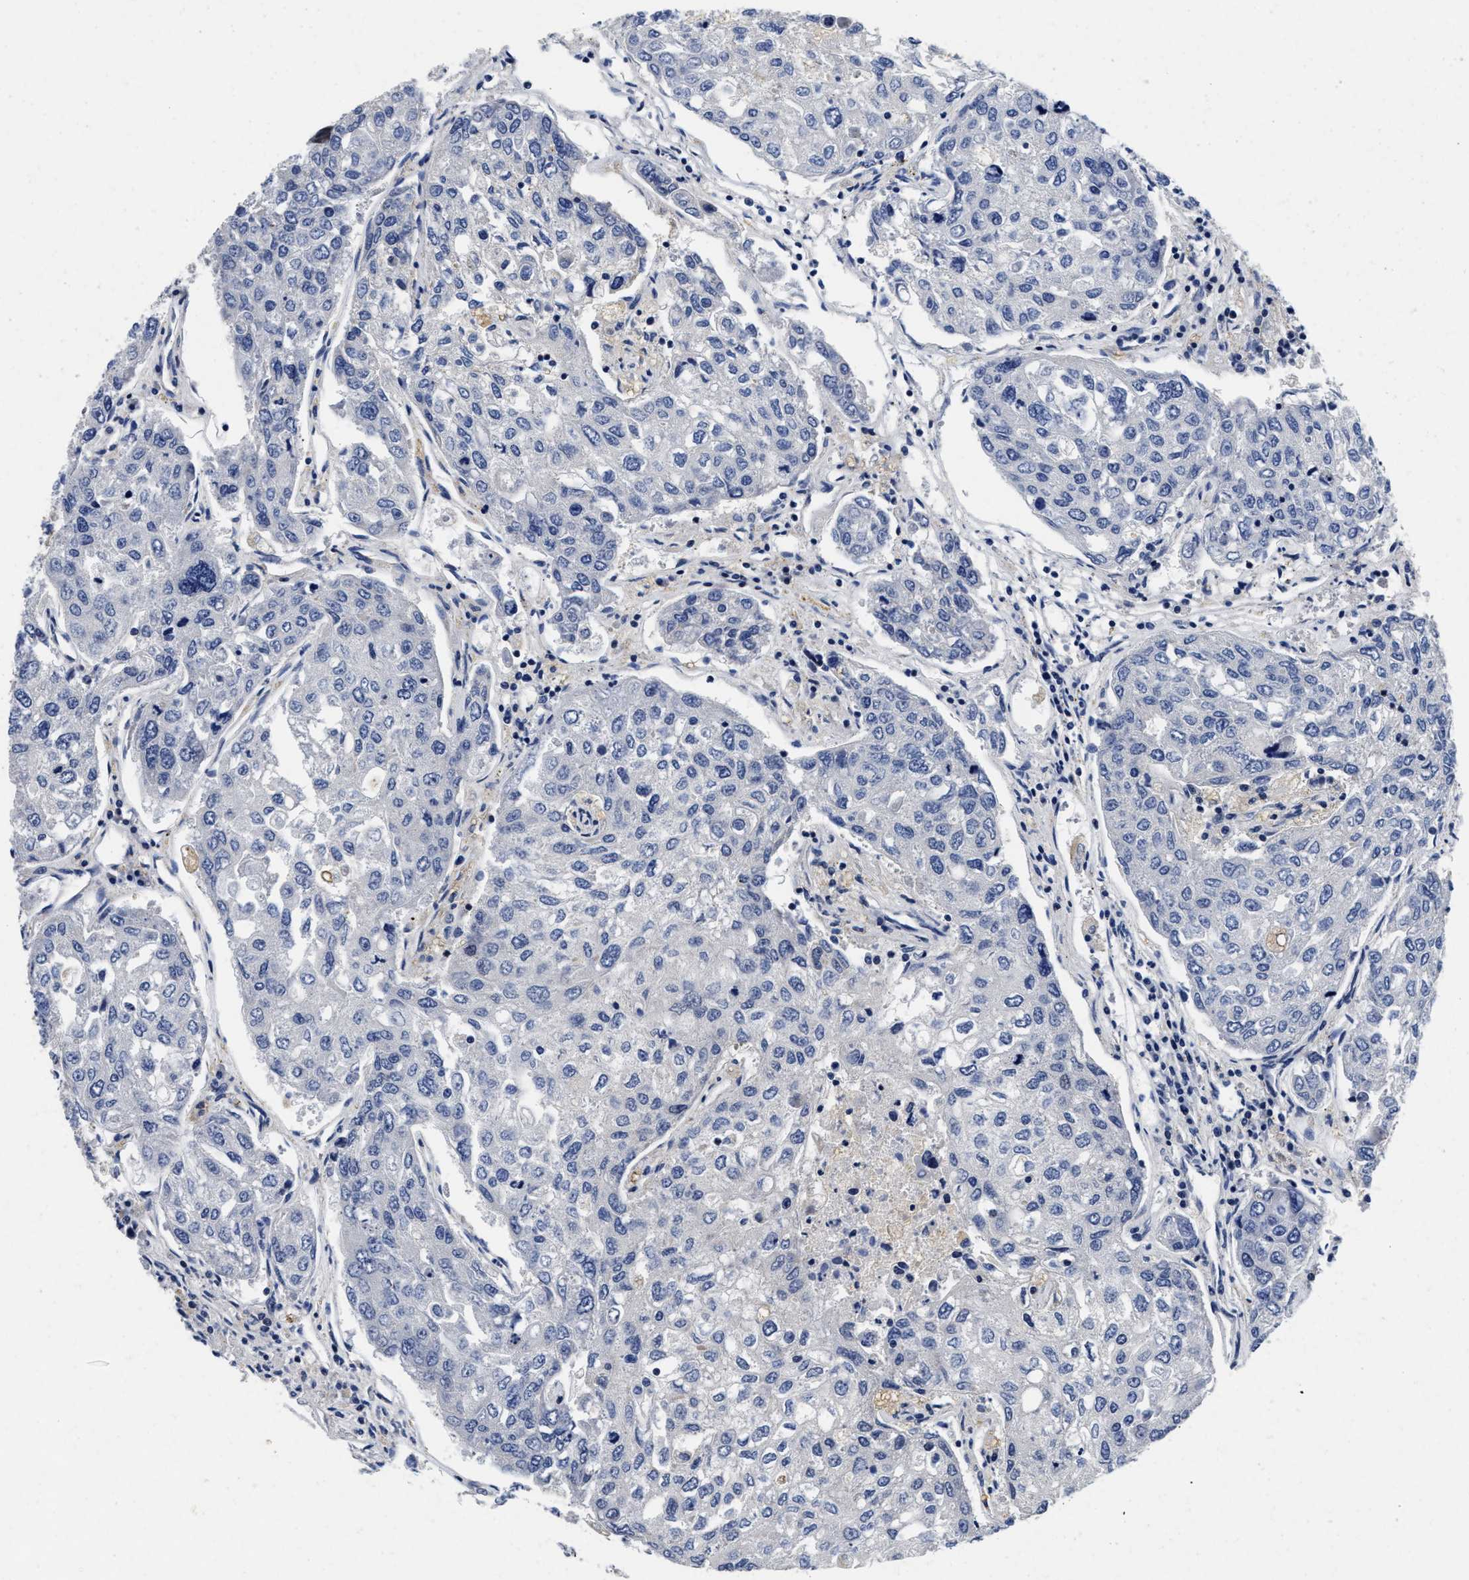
{"staining": {"intensity": "negative", "quantity": "none", "location": "none"}, "tissue": "urothelial cancer", "cell_type": "Tumor cells", "image_type": "cancer", "snomed": [{"axis": "morphology", "description": "Urothelial carcinoma, High grade"}, {"axis": "topography", "description": "Lymph node"}, {"axis": "topography", "description": "Urinary bladder"}], "caption": "Tumor cells are negative for brown protein staining in urothelial cancer.", "gene": "LAD1", "patient": {"sex": "male", "age": 51}}